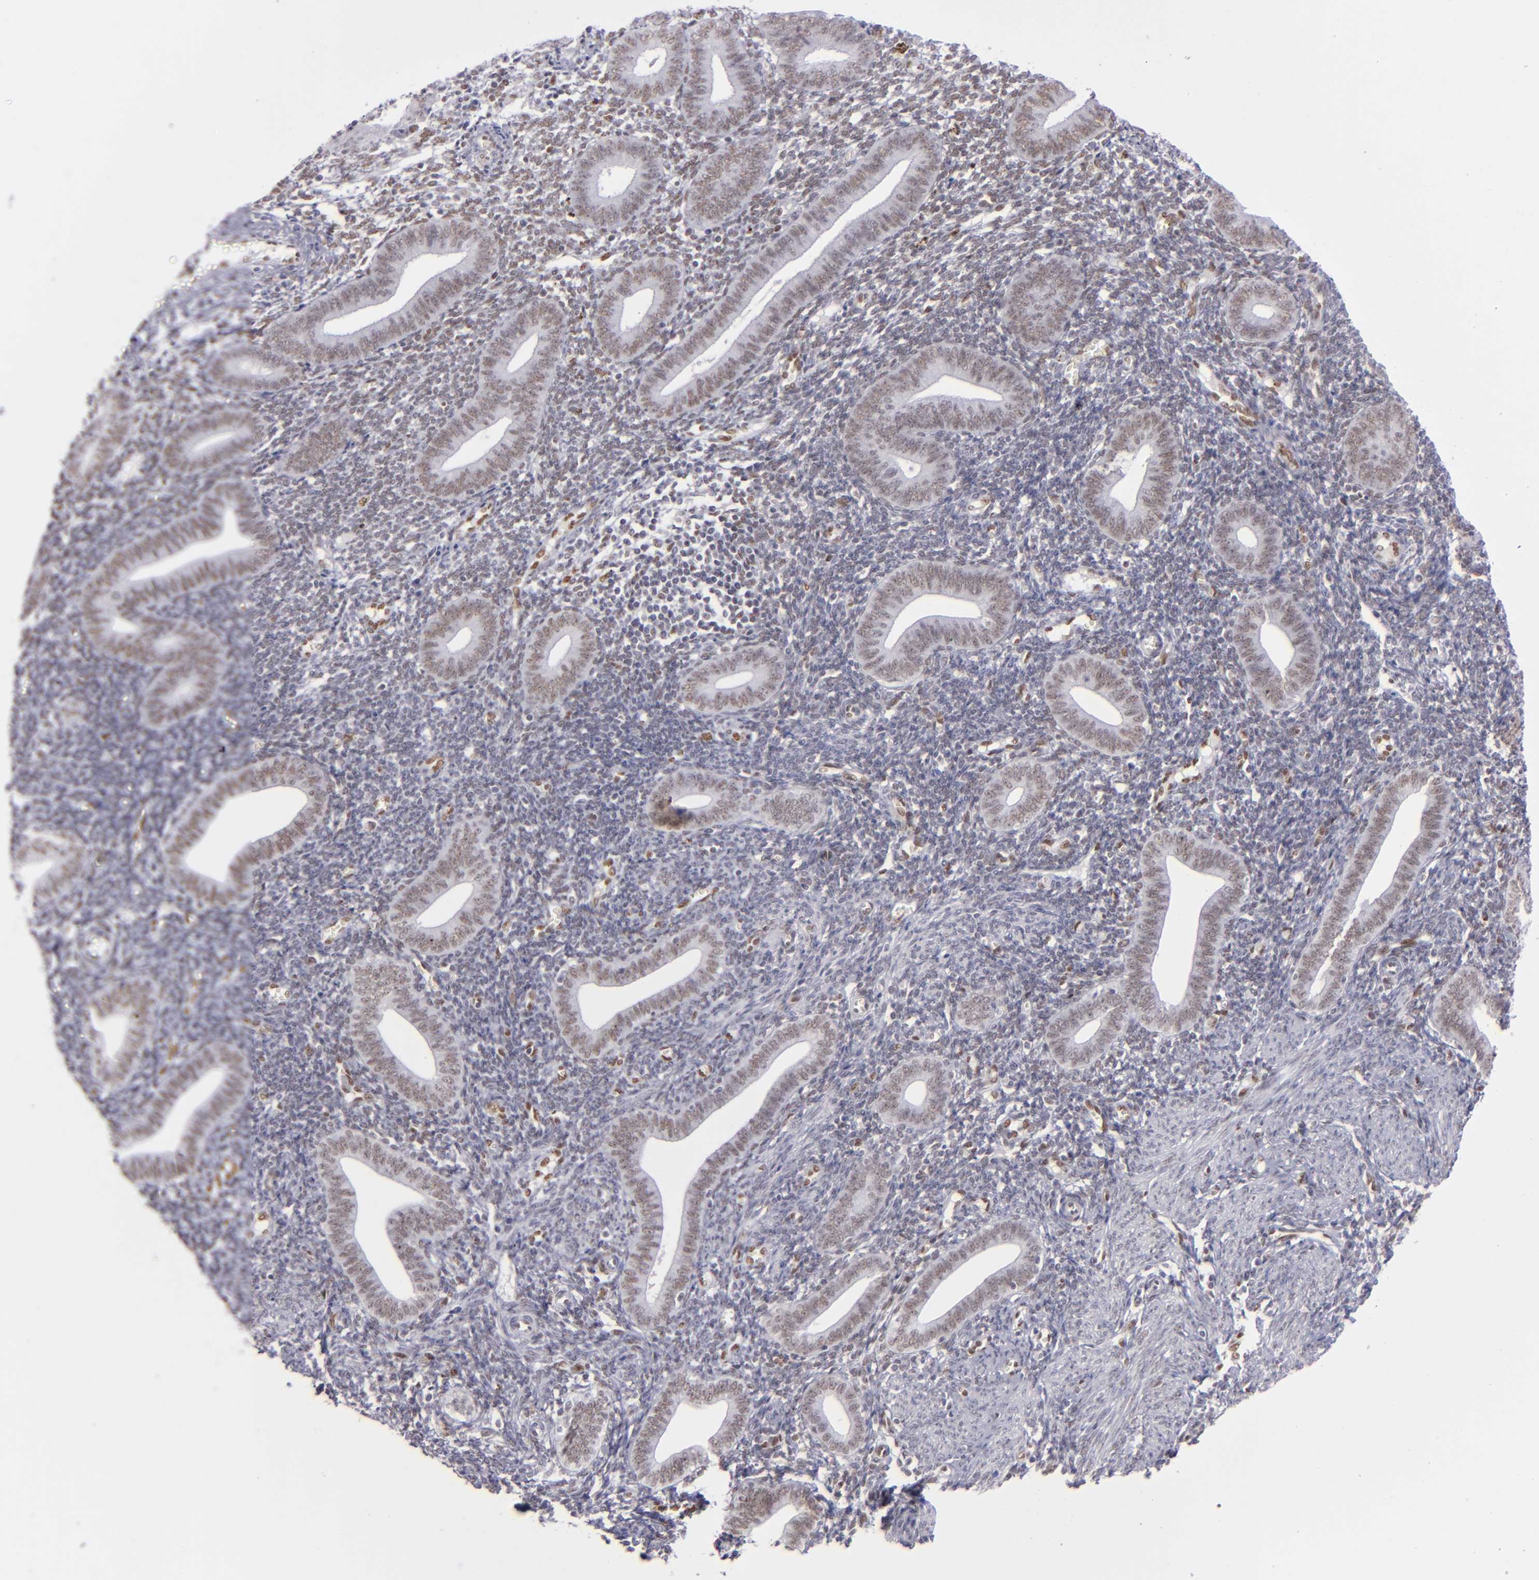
{"staining": {"intensity": "moderate", "quantity": "<25%", "location": "nuclear"}, "tissue": "endometrium", "cell_type": "Cells in endometrial stroma", "image_type": "normal", "snomed": [{"axis": "morphology", "description": "Normal tissue, NOS"}, {"axis": "topography", "description": "Uterus"}, {"axis": "topography", "description": "Endometrium"}], "caption": "IHC of unremarkable human endometrium reveals low levels of moderate nuclear expression in about <25% of cells in endometrial stroma.", "gene": "TOP3A", "patient": {"sex": "female", "age": 33}}